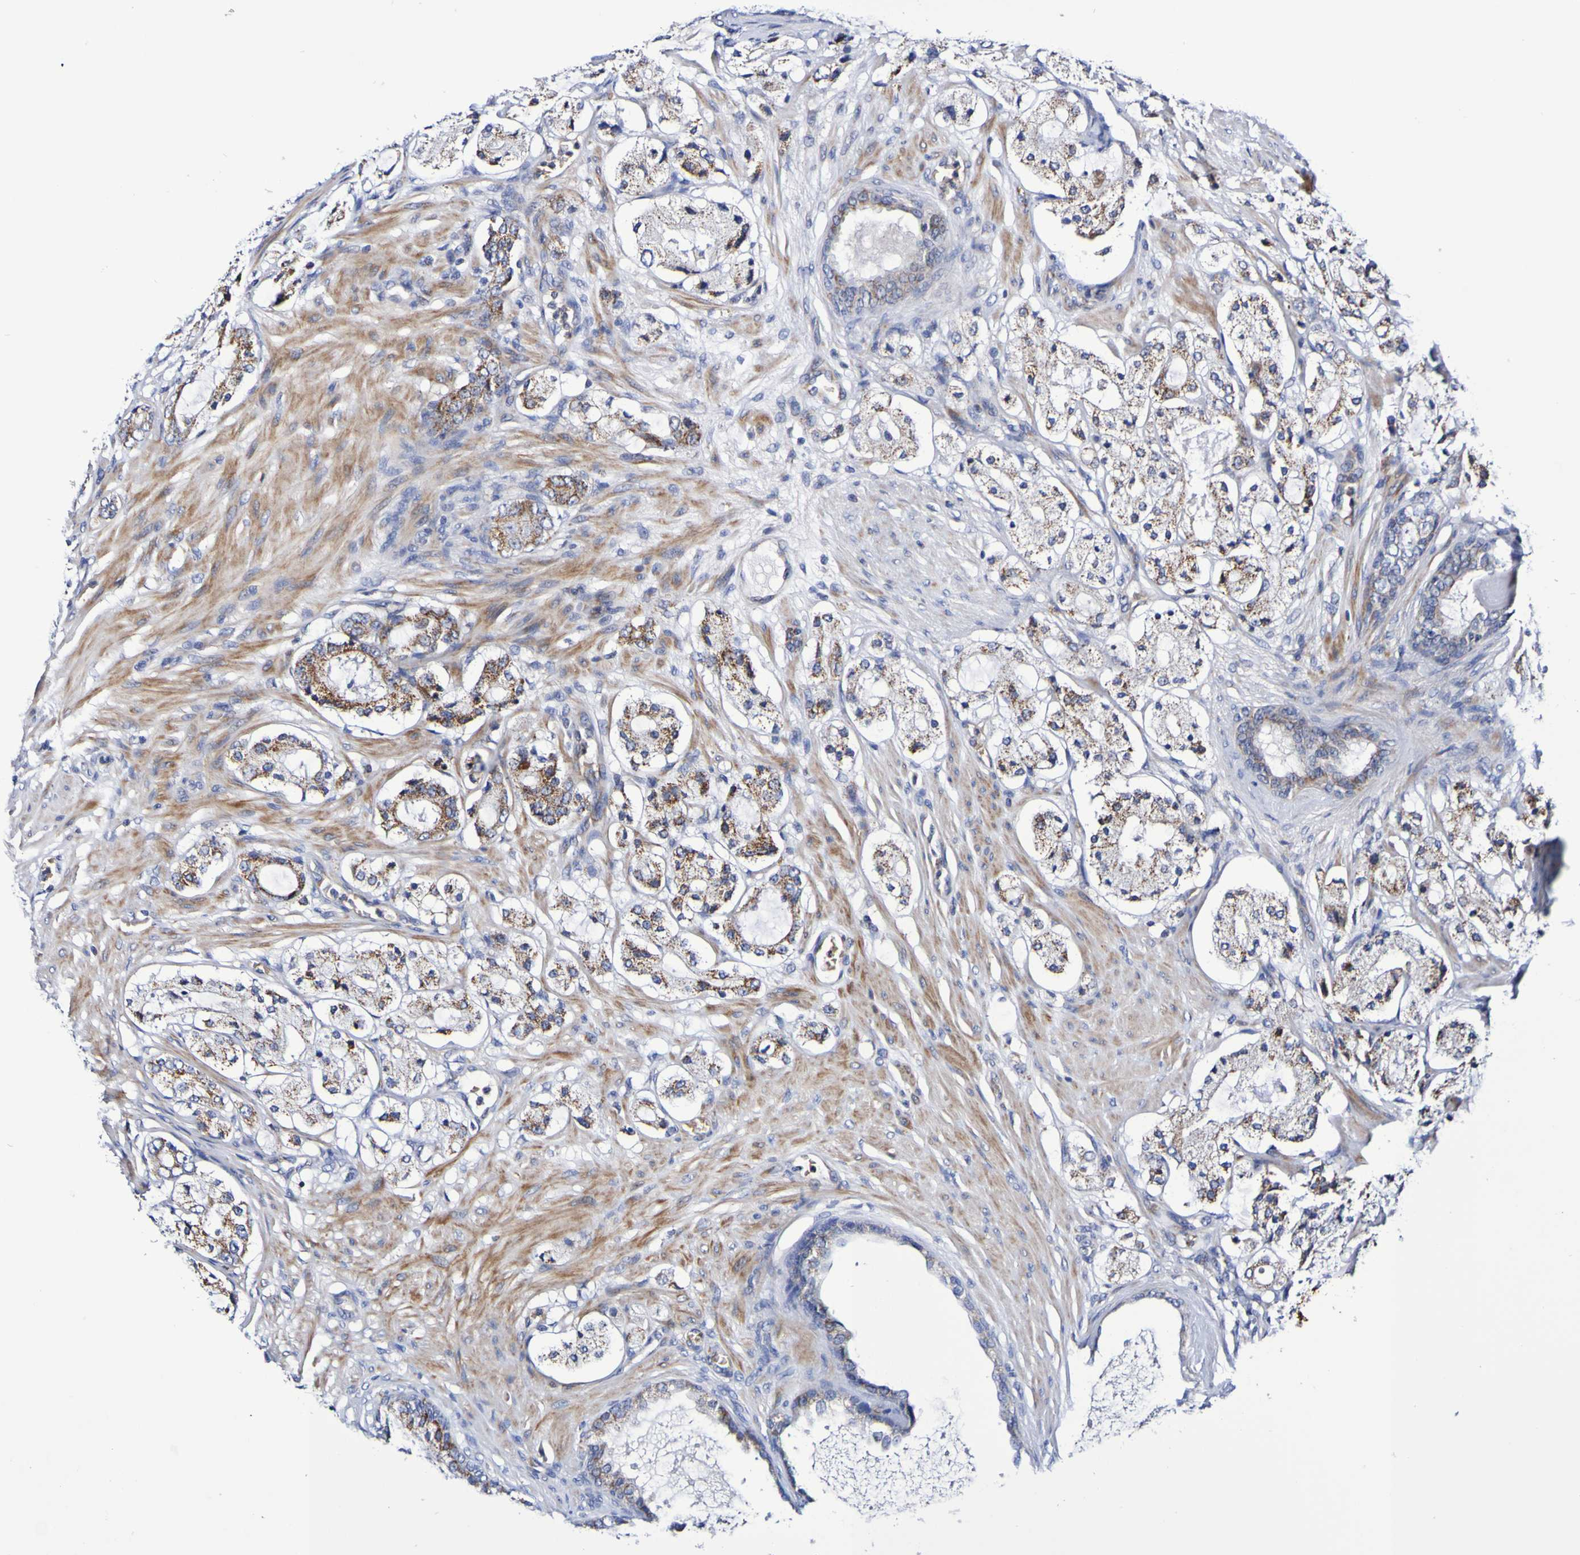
{"staining": {"intensity": "moderate", "quantity": ">75%", "location": "cytoplasmic/membranous"}, "tissue": "prostate cancer", "cell_type": "Tumor cells", "image_type": "cancer", "snomed": [{"axis": "morphology", "description": "Adenocarcinoma, High grade"}, {"axis": "topography", "description": "Prostate"}], "caption": "IHC image of prostate cancer stained for a protein (brown), which exhibits medium levels of moderate cytoplasmic/membranous staining in about >75% of tumor cells.", "gene": "WNT4", "patient": {"sex": "male", "age": 65}}